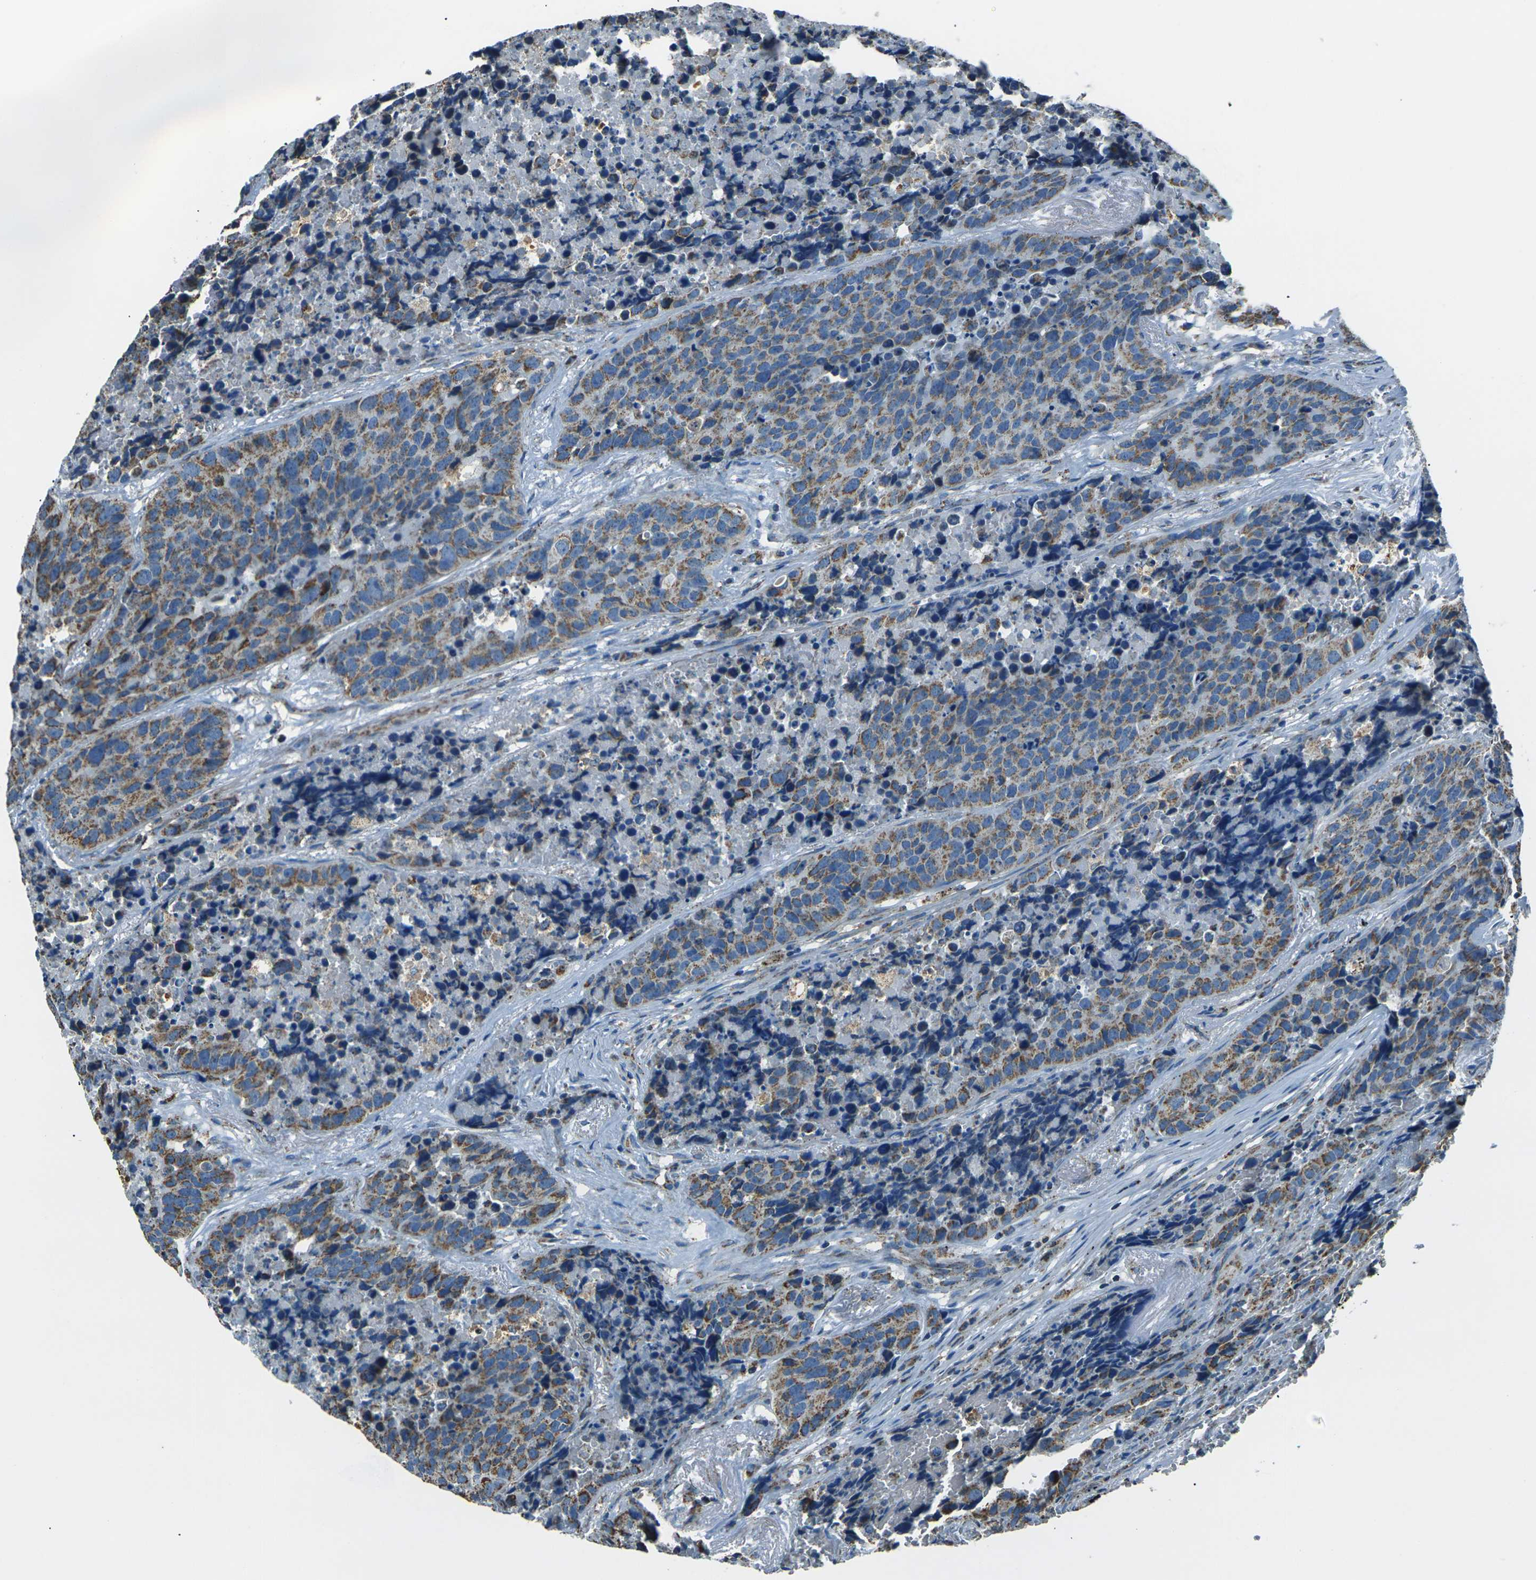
{"staining": {"intensity": "moderate", "quantity": ">75%", "location": "cytoplasmic/membranous"}, "tissue": "carcinoid", "cell_type": "Tumor cells", "image_type": "cancer", "snomed": [{"axis": "morphology", "description": "Carcinoid, malignant, NOS"}, {"axis": "topography", "description": "Lung"}], "caption": "Immunohistochemistry (IHC) staining of malignant carcinoid, which displays medium levels of moderate cytoplasmic/membranous positivity in about >75% of tumor cells indicating moderate cytoplasmic/membranous protein positivity. The staining was performed using DAB (3,3'-diaminobenzidine) (brown) for protein detection and nuclei were counterstained in hematoxylin (blue).", "gene": "IRF3", "patient": {"sex": "male", "age": 60}}